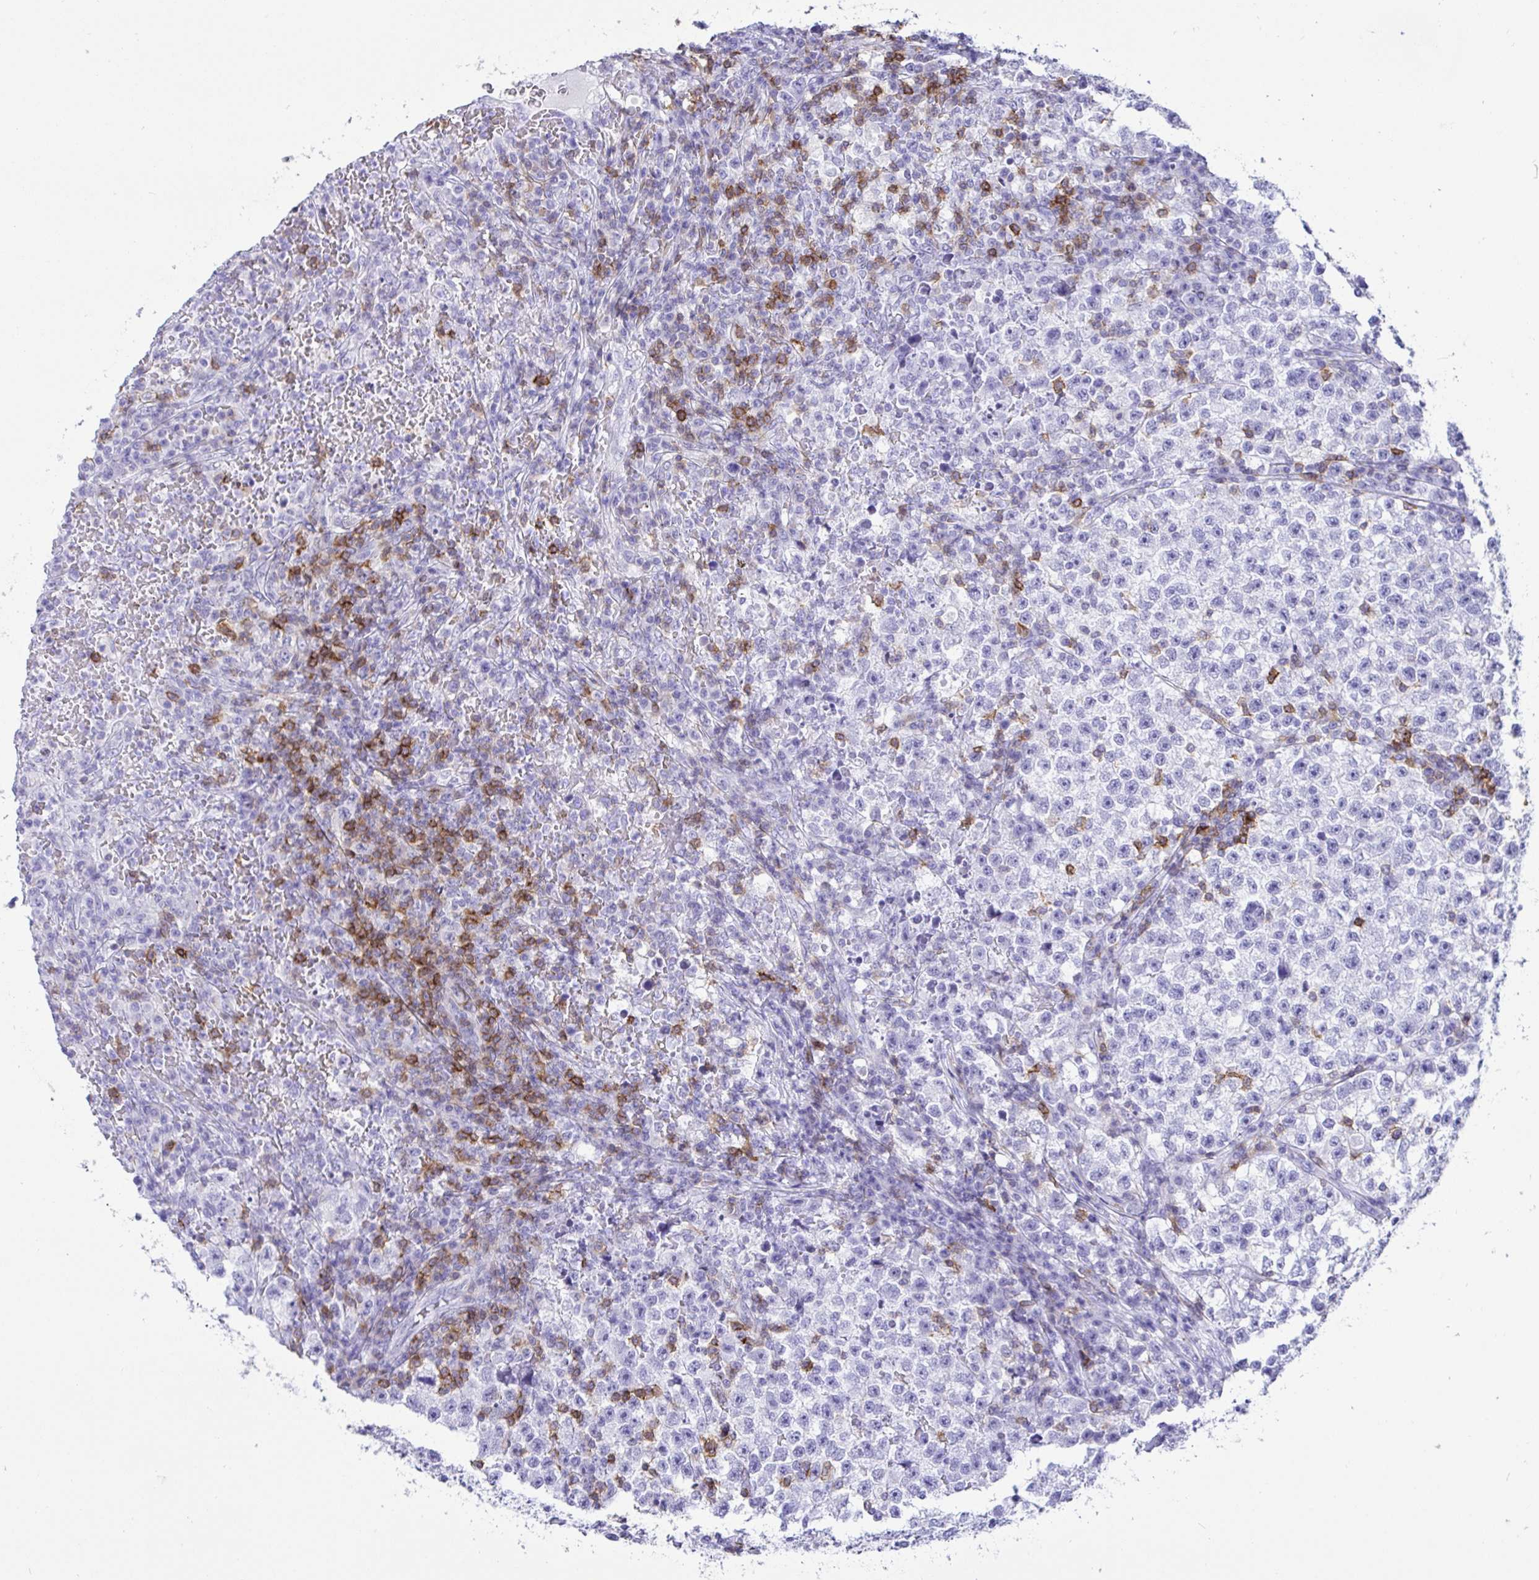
{"staining": {"intensity": "negative", "quantity": "none", "location": "none"}, "tissue": "testis cancer", "cell_type": "Tumor cells", "image_type": "cancer", "snomed": [{"axis": "morphology", "description": "Seminoma, NOS"}, {"axis": "topography", "description": "Testis"}], "caption": "An IHC image of seminoma (testis) is shown. There is no staining in tumor cells of seminoma (testis).", "gene": "CD5", "patient": {"sex": "male", "age": 22}}